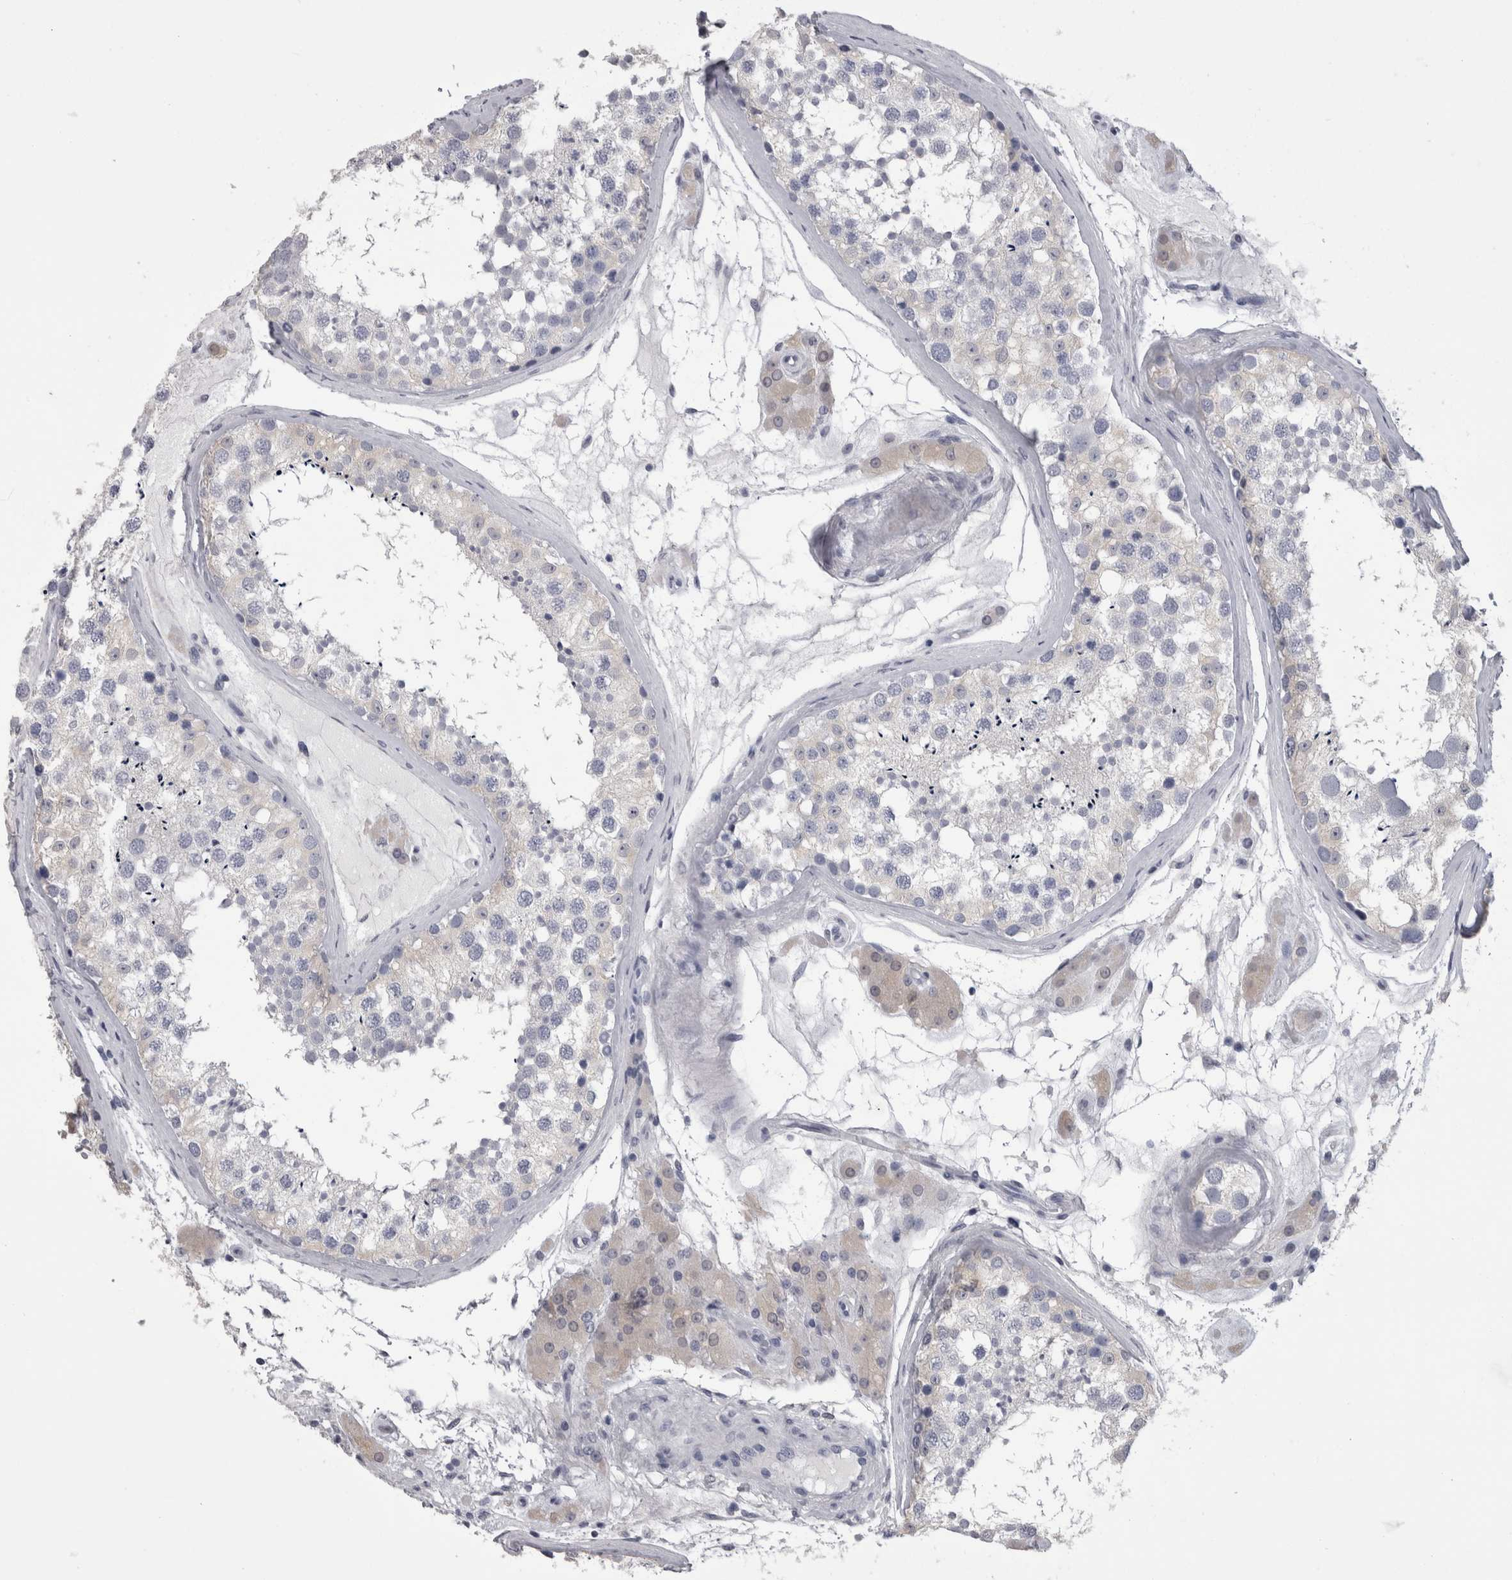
{"staining": {"intensity": "negative", "quantity": "none", "location": "none"}, "tissue": "testis", "cell_type": "Cells in seminiferous ducts", "image_type": "normal", "snomed": [{"axis": "morphology", "description": "Normal tissue, NOS"}, {"axis": "topography", "description": "Testis"}], "caption": "An image of testis stained for a protein displays no brown staining in cells in seminiferous ducts. The staining is performed using DAB (3,3'-diaminobenzidine) brown chromogen with nuclei counter-stained in using hematoxylin.", "gene": "AFMID", "patient": {"sex": "male", "age": 46}}